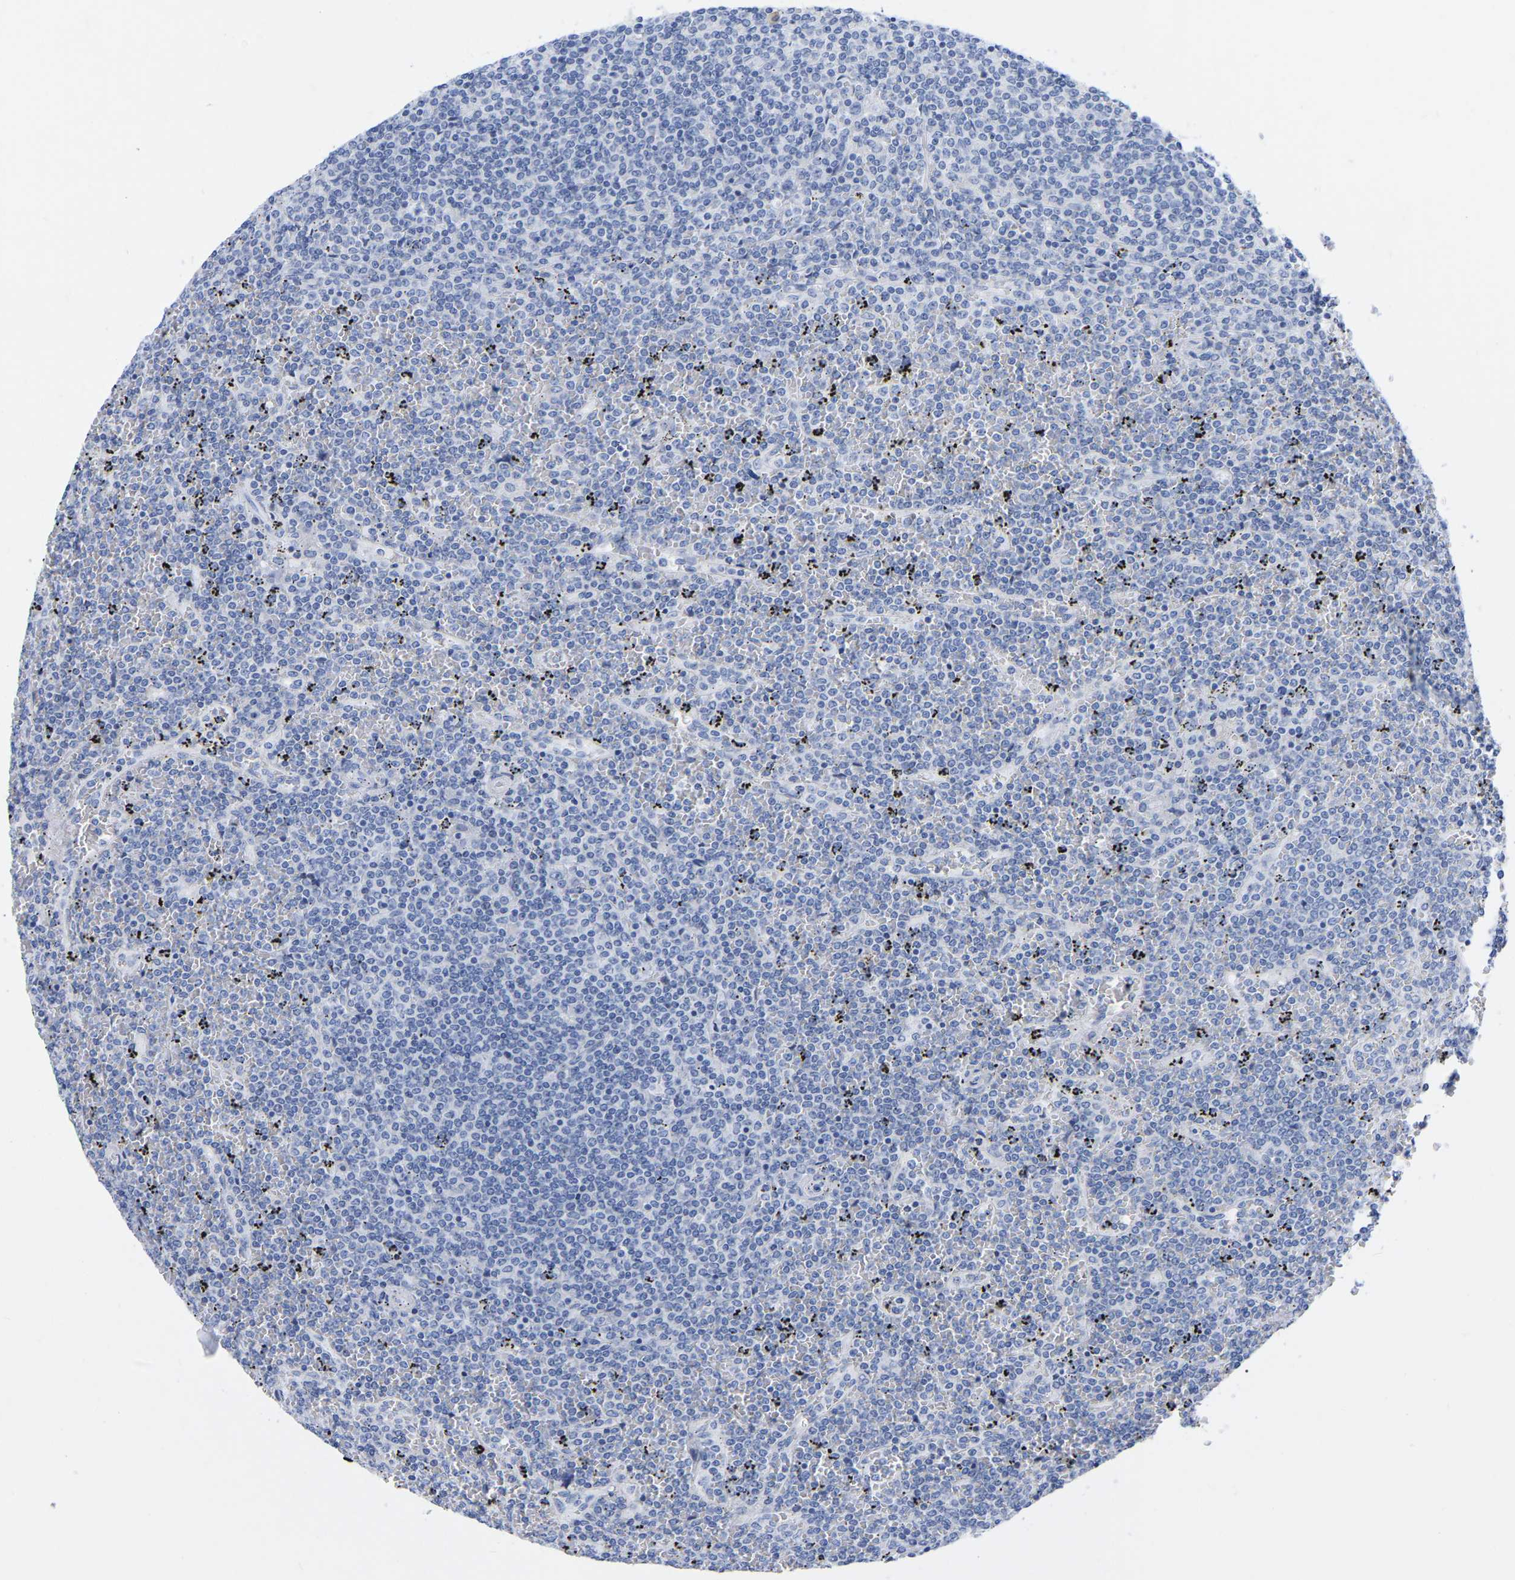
{"staining": {"intensity": "negative", "quantity": "none", "location": "none"}, "tissue": "lymphoma", "cell_type": "Tumor cells", "image_type": "cancer", "snomed": [{"axis": "morphology", "description": "Malignant lymphoma, non-Hodgkin's type, Low grade"}, {"axis": "topography", "description": "Spleen"}], "caption": "There is no significant staining in tumor cells of lymphoma.", "gene": "ZNF629", "patient": {"sex": "female", "age": 19}}